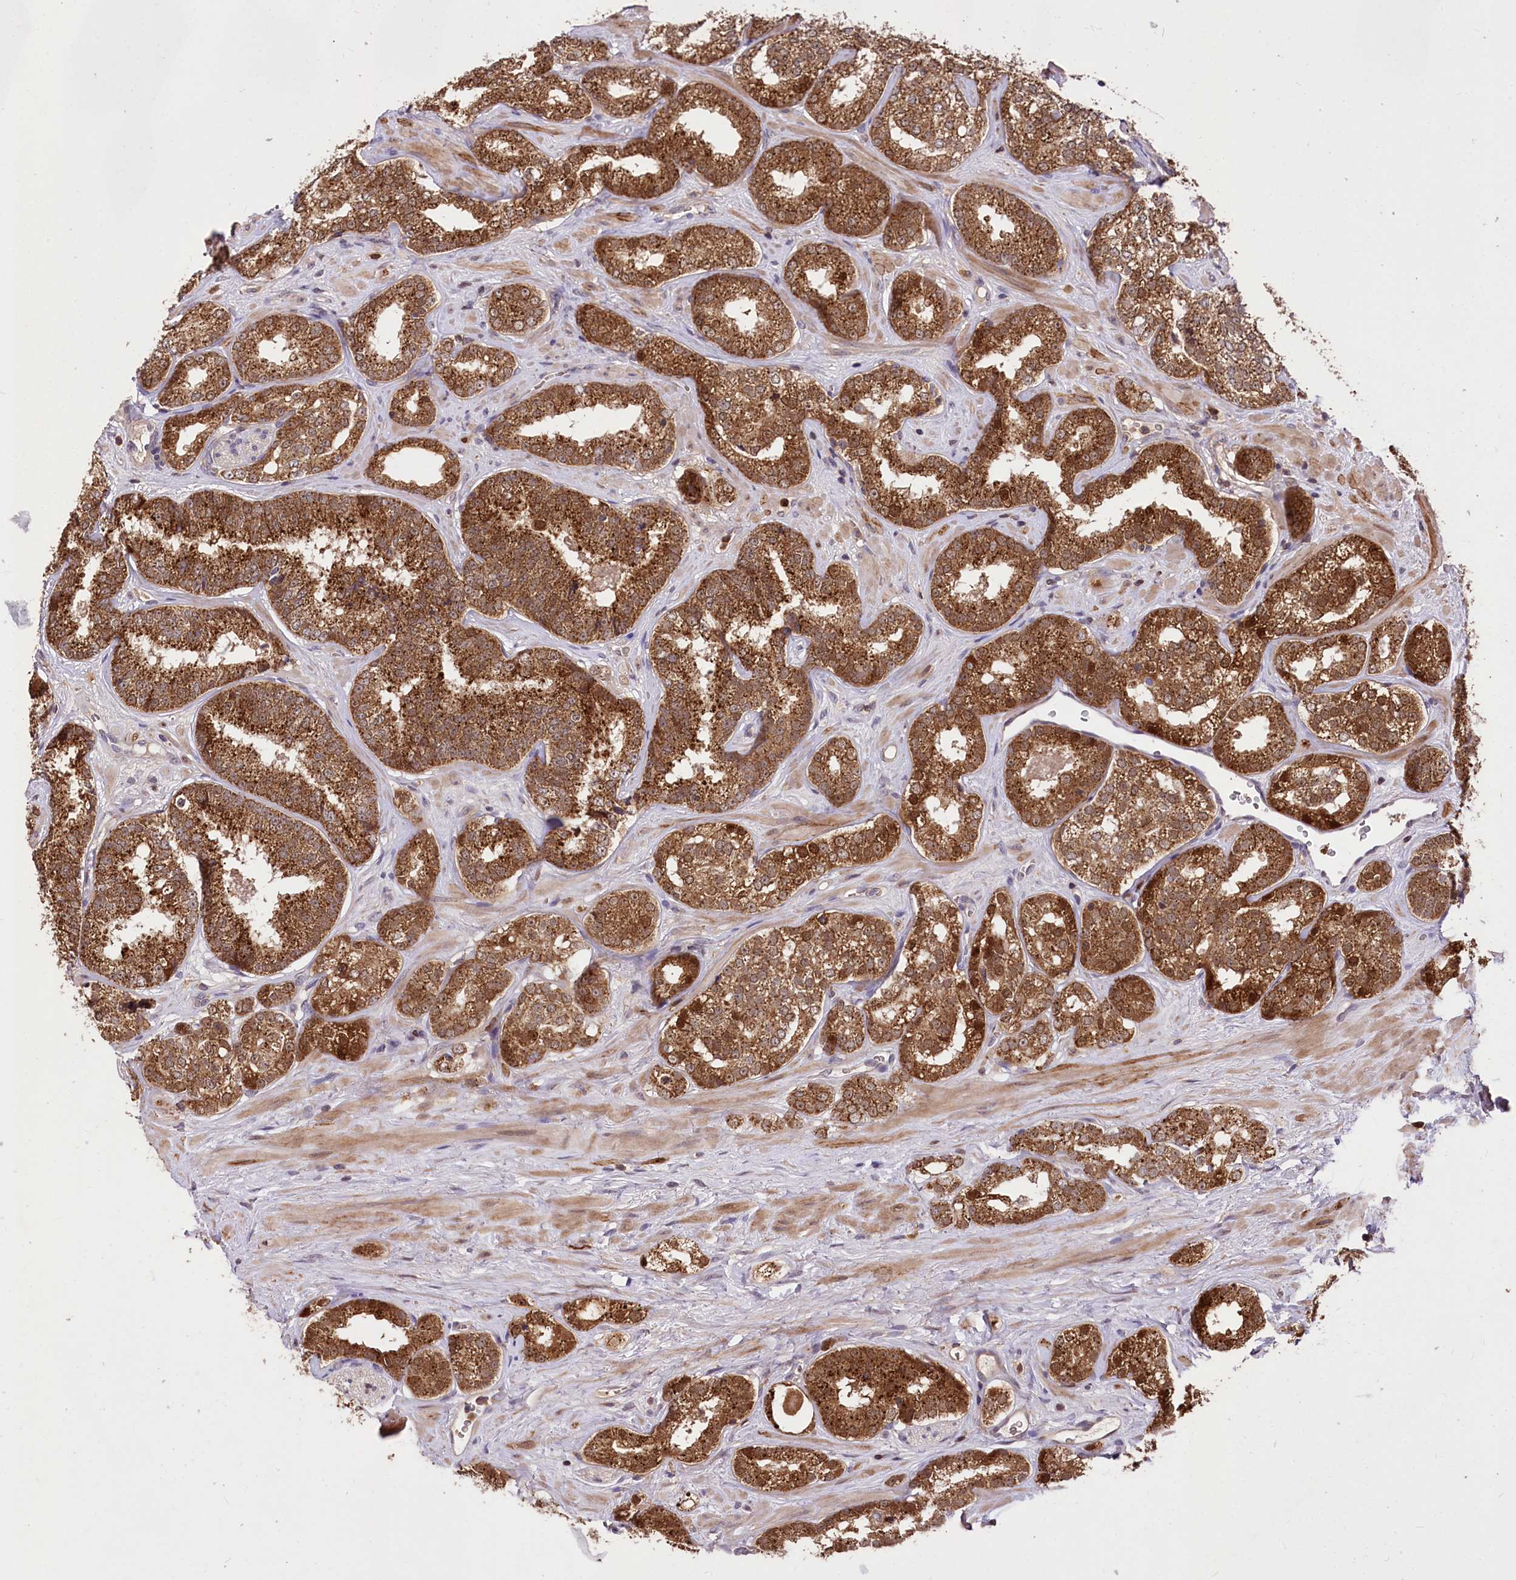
{"staining": {"intensity": "strong", "quantity": ">75%", "location": "cytoplasmic/membranous,nuclear"}, "tissue": "prostate cancer", "cell_type": "Tumor cells", "image_type": "cancer", "snomed": [{"axis": "morphology", "description": "Normal tissue, NOS"}, {"axis": "morphology", "description": "Adenocarcinoma, High grade"}, {"axis": "topography", "description": "Prostate"}], "caption": "Protein analysis of prostate adenocarcinoma (high-grade) tissue exhibits strong cytoplasmic/membranous and nuclear expression in about >75% of tumor cells. The staining is performed using DAB (3,3'-diaminobenzidine) brown chromogen to label protein expression. The nuclei are counter-stained blue using hematoxylin.", "gene": "SERGEF", "patient": {"sex": "male", "age": 83}}